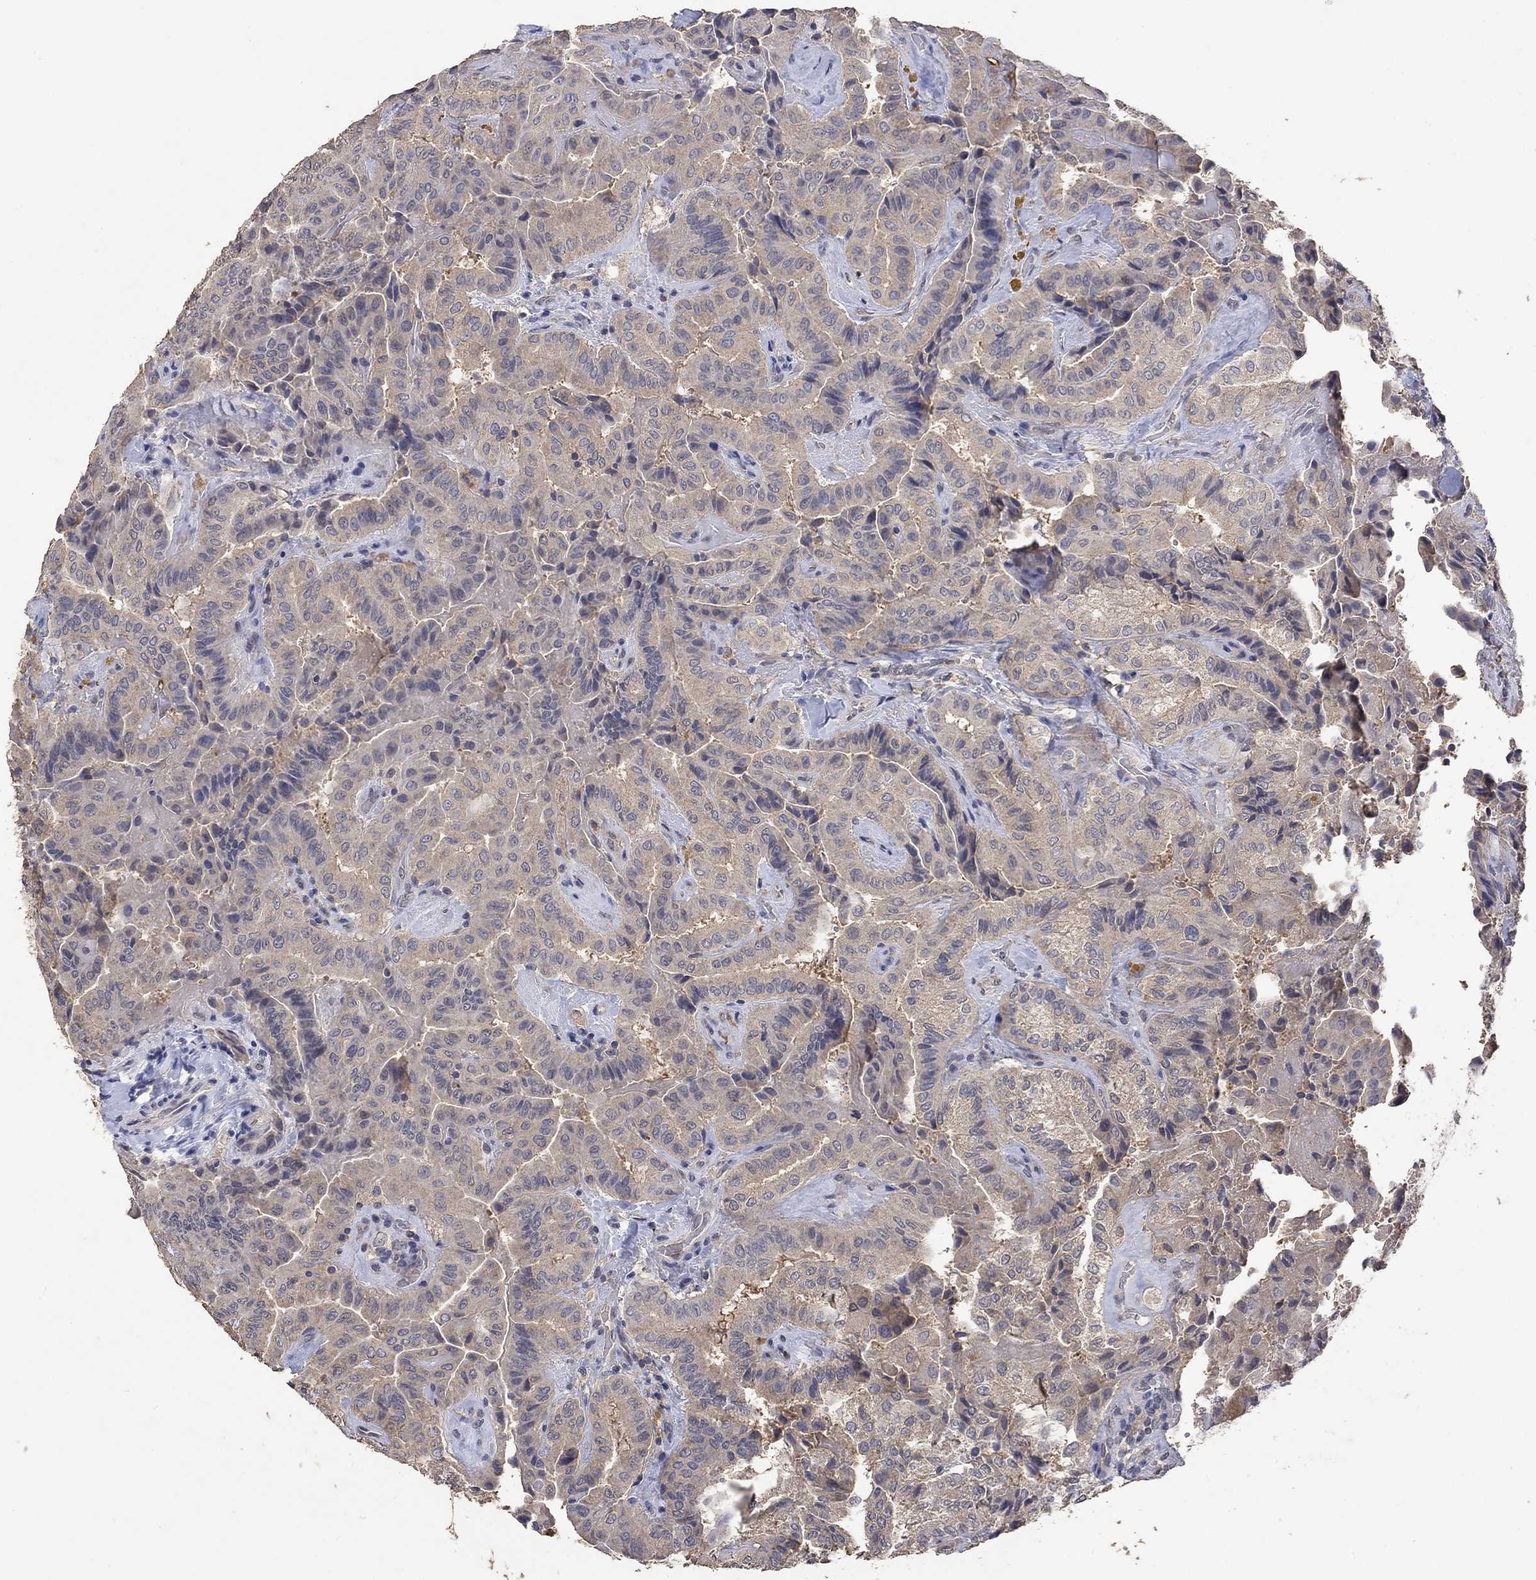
{"staining": {"intensity": "weak", "quantity": ">75%", "location": "cytoplasmic/membranous"}, "tissue": "thyroid cancer", "cell_type": "Tumor cells", "image_type": "cancer", "snomed": [{"axis": "morphology", "description": "Papillary adenocarcinoma, NOS"}, {"axis": "topography", "description": "Thyroid gland"}], "caption": "A brown stain highlights weak cytoplasmic/membranous expression of a protein in papillary adenocarcinoma (thyroid) tumor cells.", "gene": "PTPN20", "patient": {"sex": "female", "age": 68}}